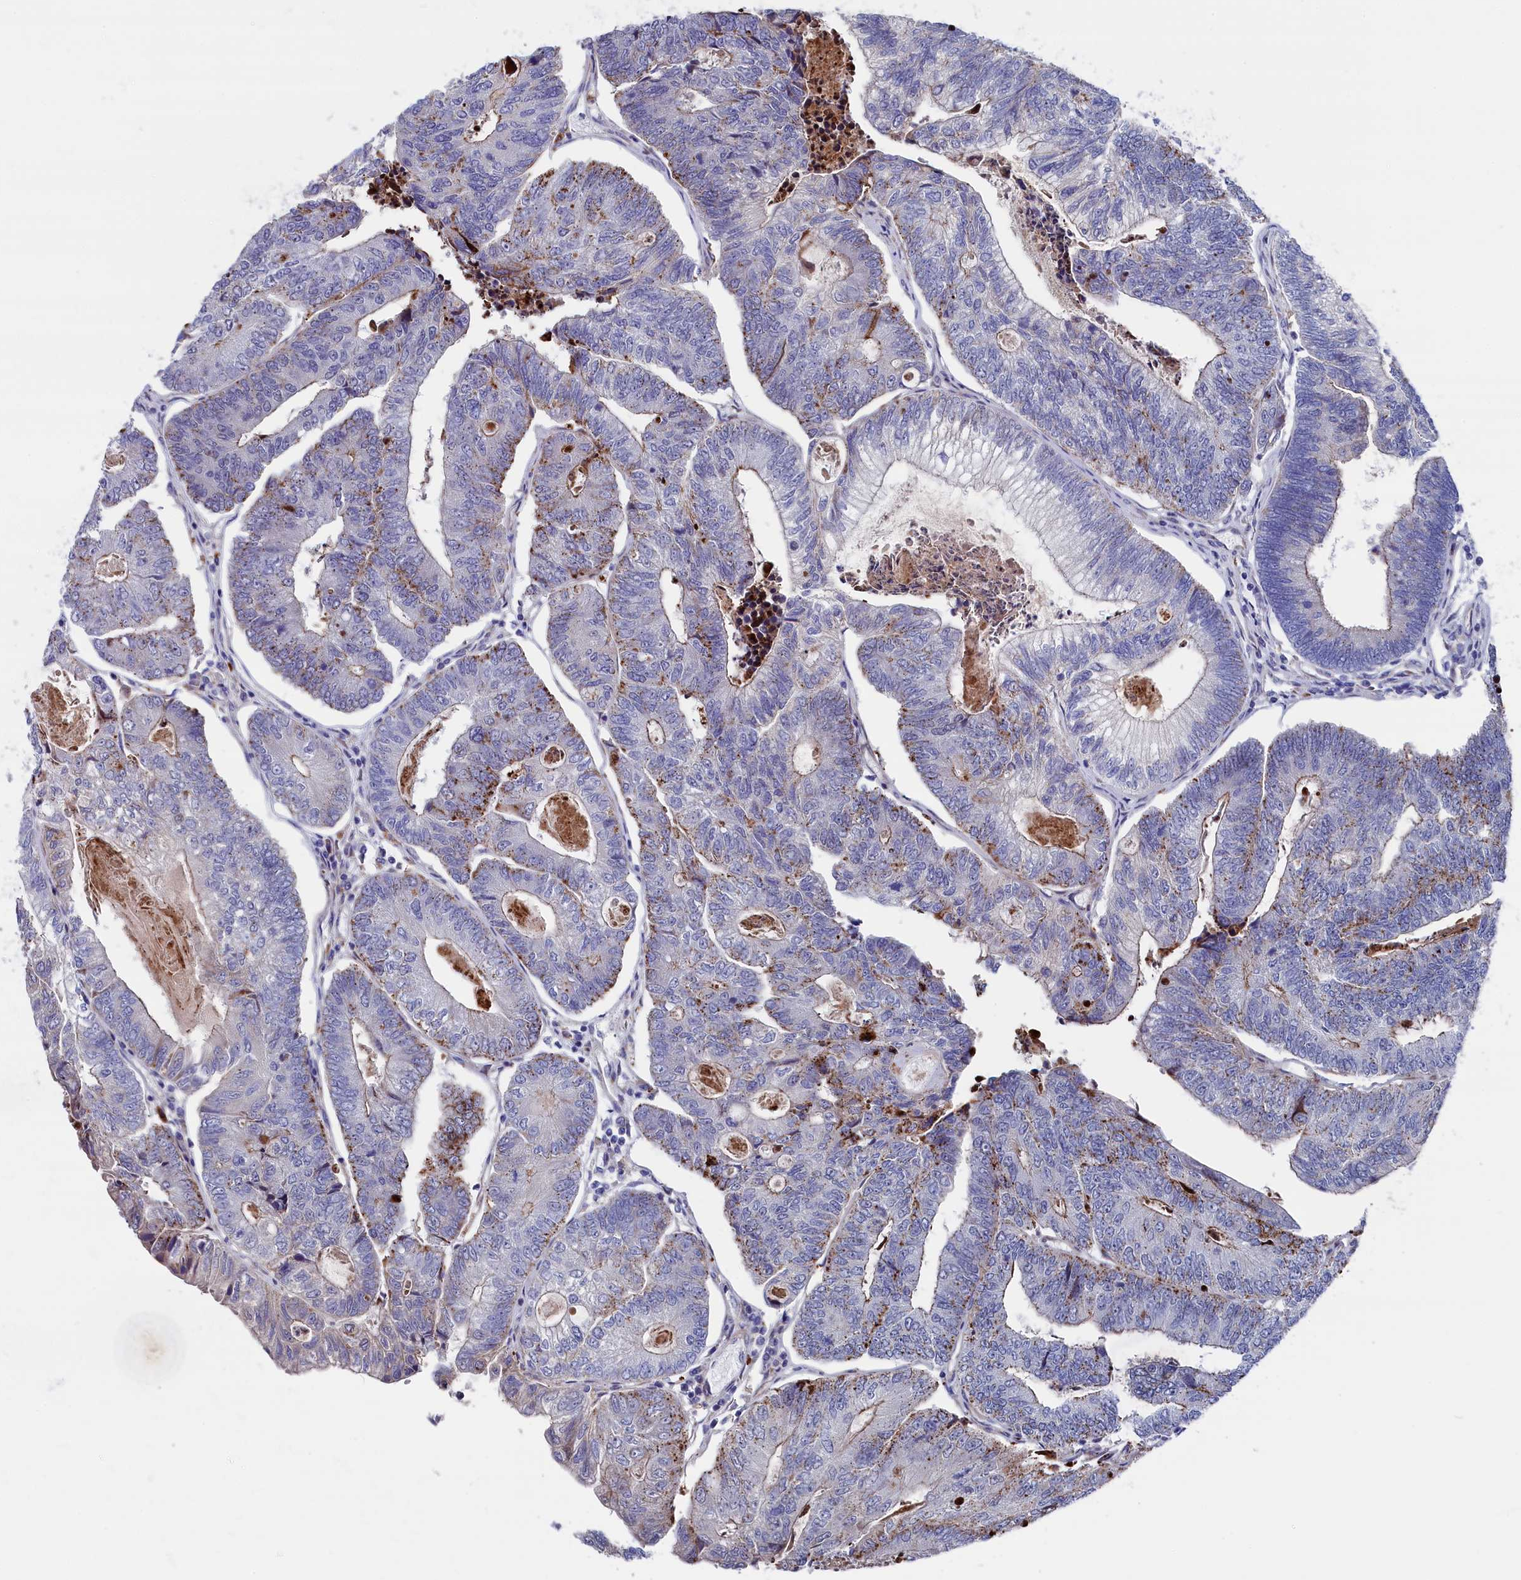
{"staining": {"intensity": "weak", "quantity": "25%-75%", "location": "cytoplasmic/membranous"}, "tissue": "colorectal cancer", "cell_type": "Tumor cells", "image_type": "cancer", "snomed": [{"axis": "morphology", "description": "Adenocarcinoma, NOS"}, {"axis": "topography", "description": "Colon"}], "caption": "High-power microscopy captured an immunohistochemistry (IHC) photomicrograph of colorectal cancer (adenocarcinoma), revealing weak cytoplasmic/membranous positivity in approximately 25%-75% of tumor cells. (DAB (3,3'-diaminobenzidine) IHC, brown staining for protein, blue staining for nuclei).", "gene": "NUDT7", "patient": {"sex": "female", "age": 67}}